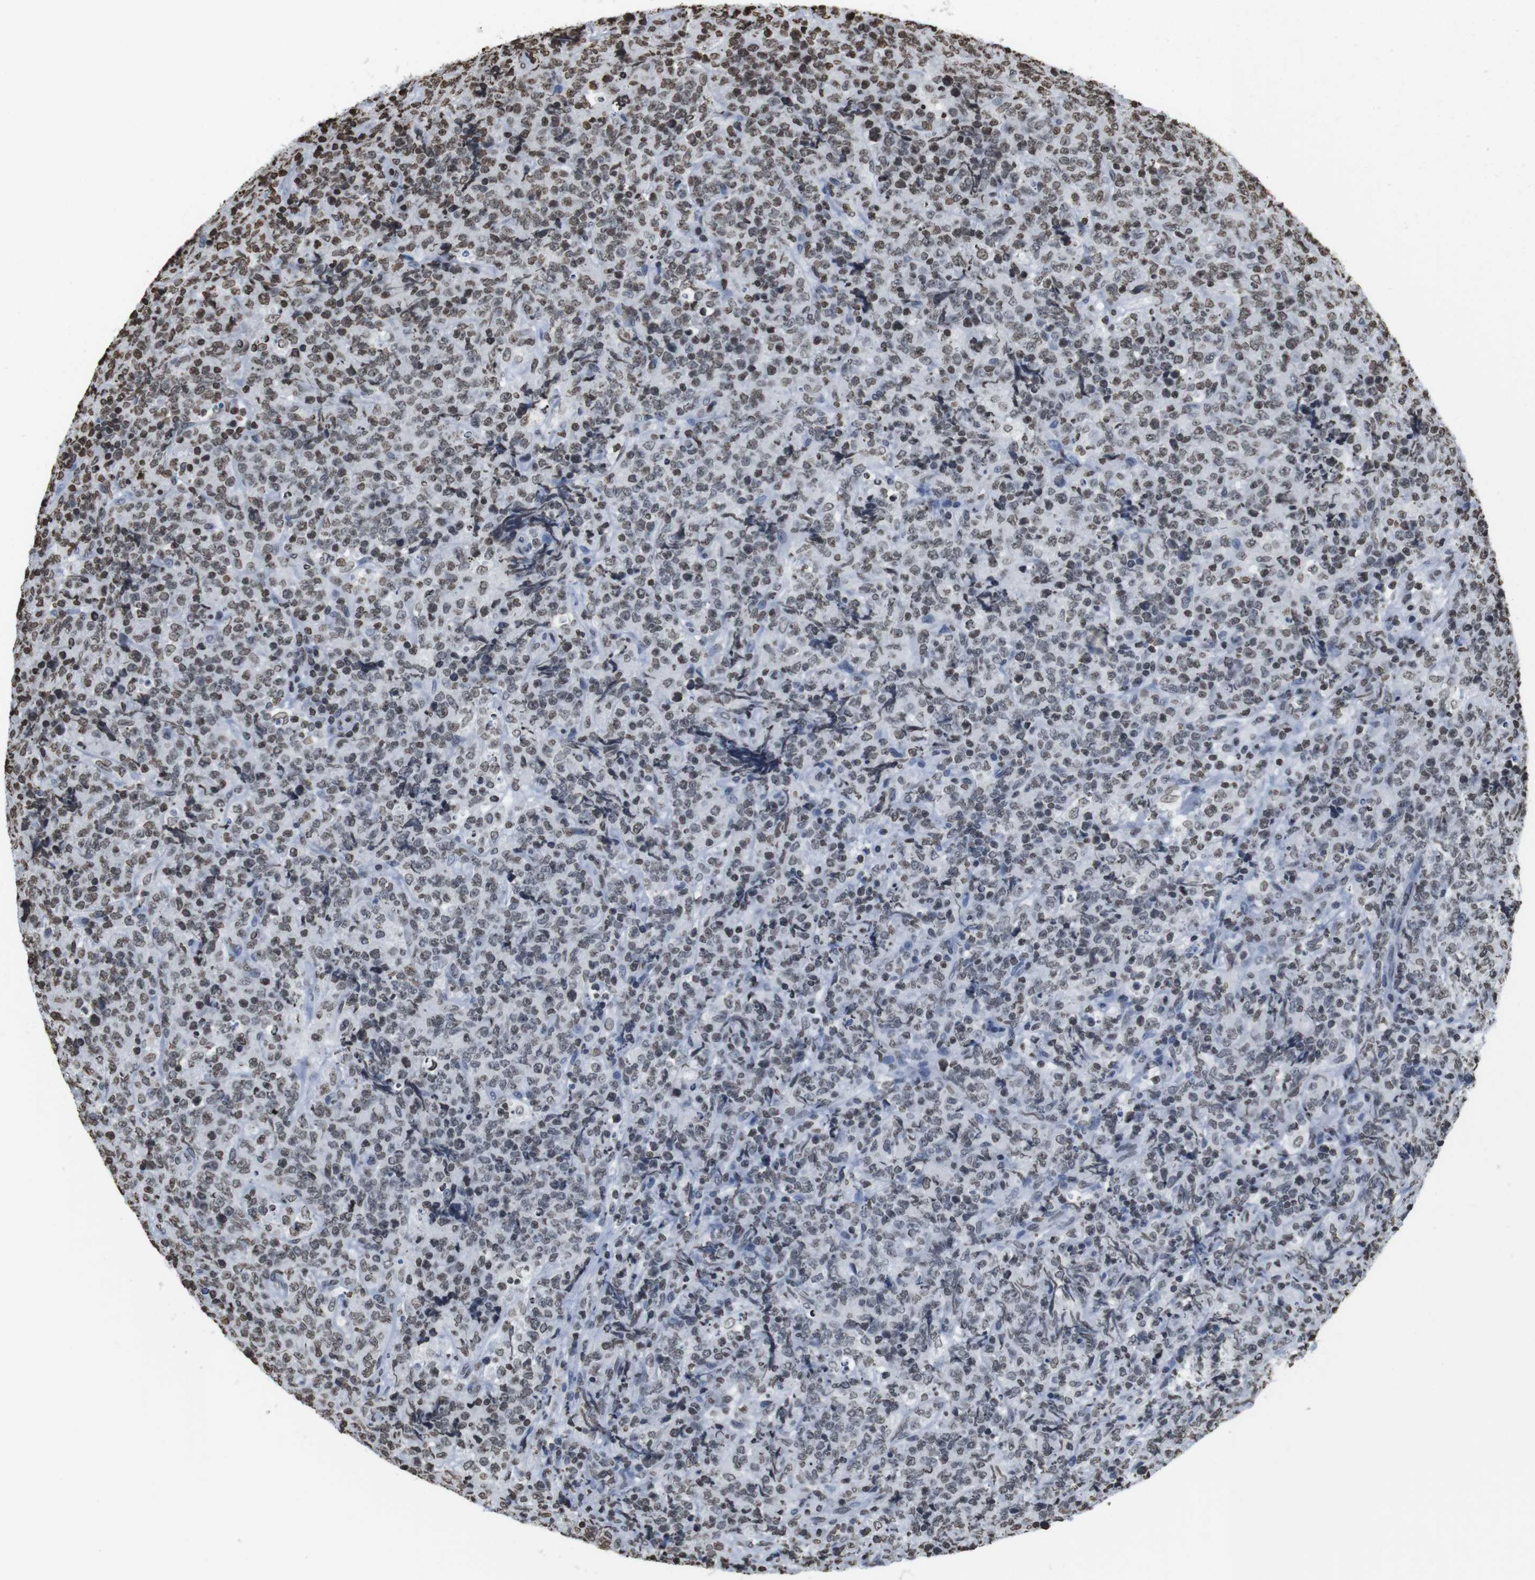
{"staining": {"intensity": "moderate", "quantity": "<25%", "location": "nuclear"}, "tissue": "lymphoma", "cell_type": "Tumor cells", "image_type": "cancer", "snomed": [{"axis": "morphology", "description": "Malignant lymphoma, non-Hodgkin's type, High grade"}, {"axis": "topography", "description": "Tonsil"}], "caption": "Tumor cells reveal low levels of moderate nuclear staining in about <25% of cells in human lymphoma. Using DAB (brown) and hematoxylin (blue) stains, captured at high magnification using brightfield microscopy.", "gene": "BSX", "patient": {"sex": "female", "age": 36}}